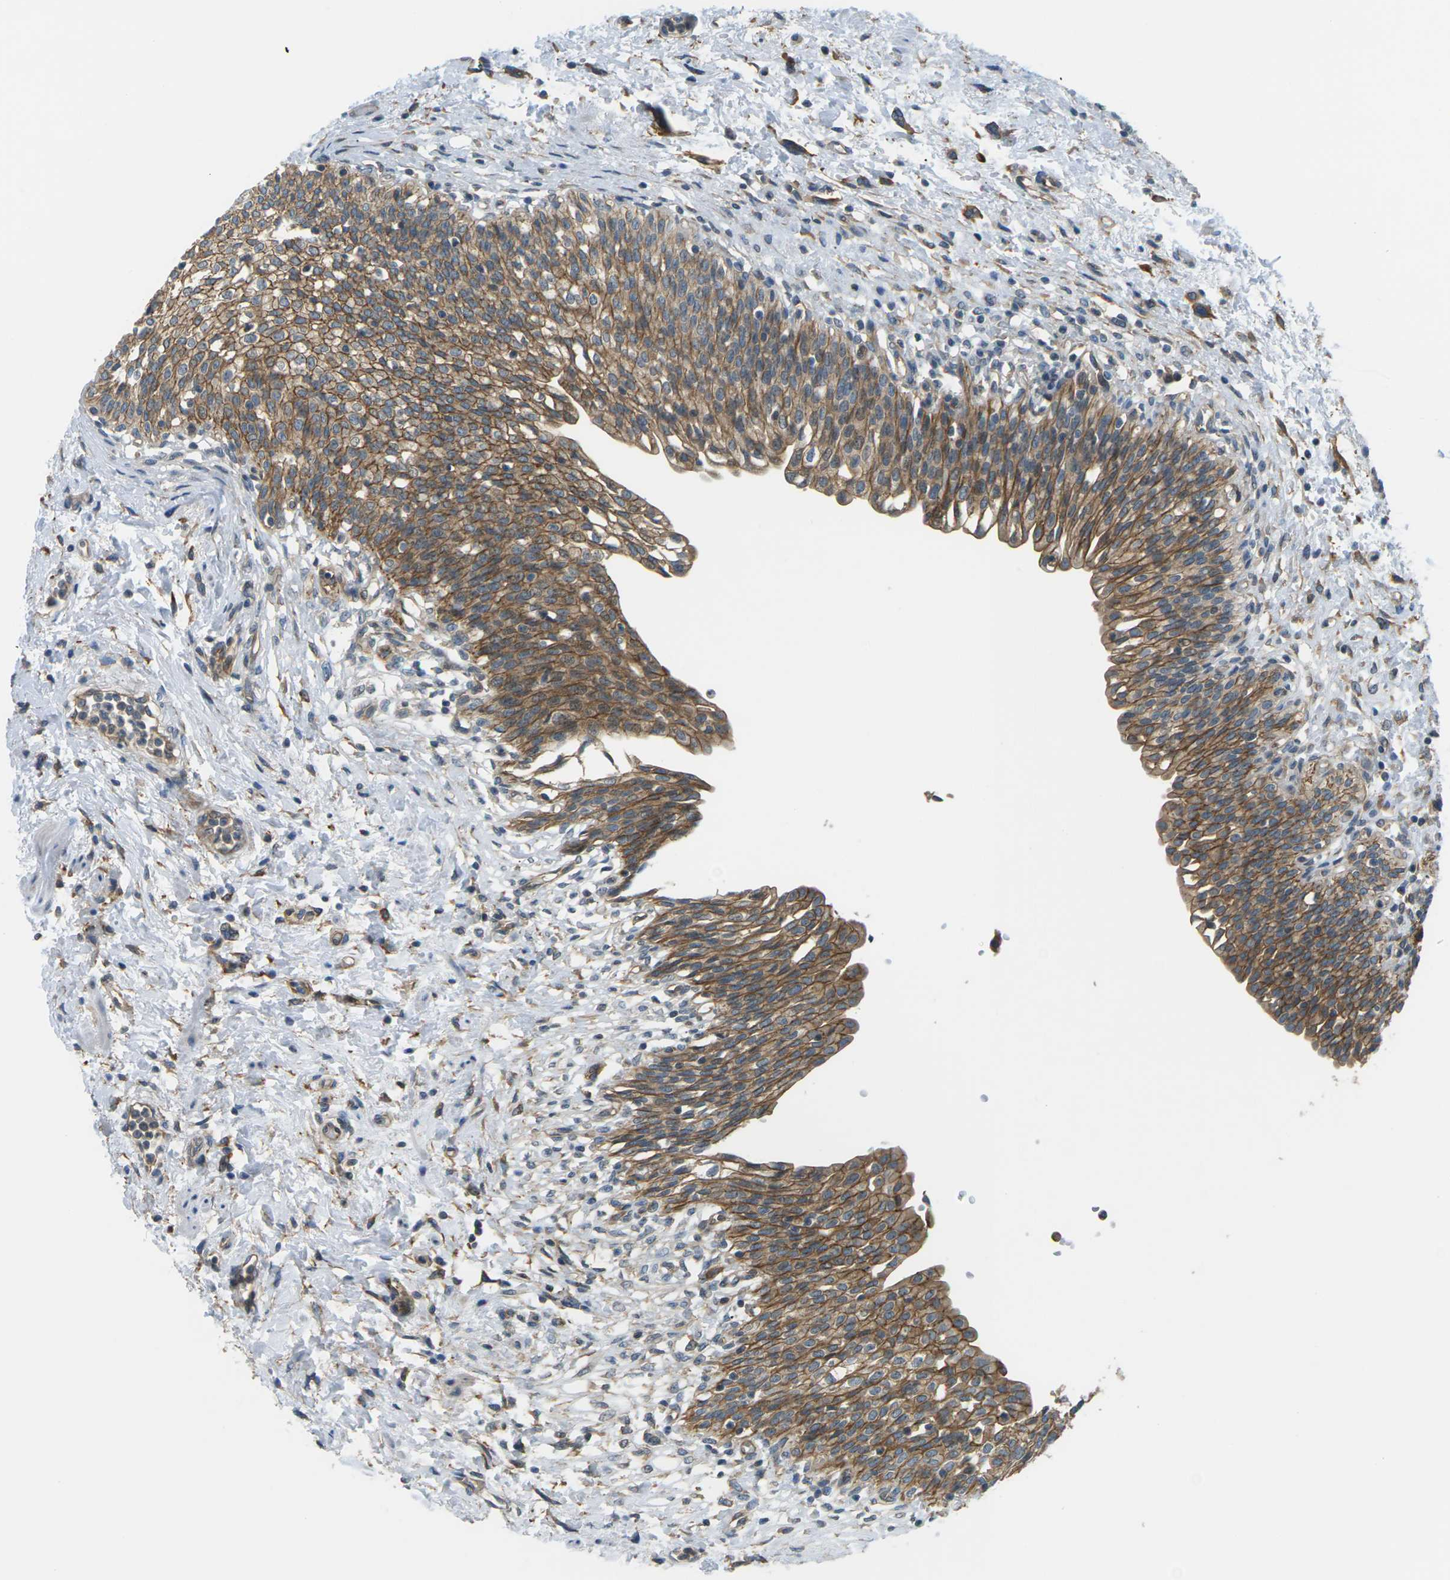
{"staining": {"intensity": "moderate", "quantity": ">75%", "location": "cytoplasmic/membranous"}, "tissue": "urinary bladder", "cell_type": "Urothelial cells", "image_type": "normal", "snomed": [{"axis": "morphology", "description": "Normal tissue, NOS"}, {"axis": "topography", "description": "Urinary bladder"}], "caption": "IHC histopathology image of normal human urinary bladder stained for a protein (brown), which reveals medium levels of moderate cytoplasmic/membranous staining in approximately >75% of urothelial cells.", "gene": "SLC13A3", "patient": {"sex": "male", "age": 55}}